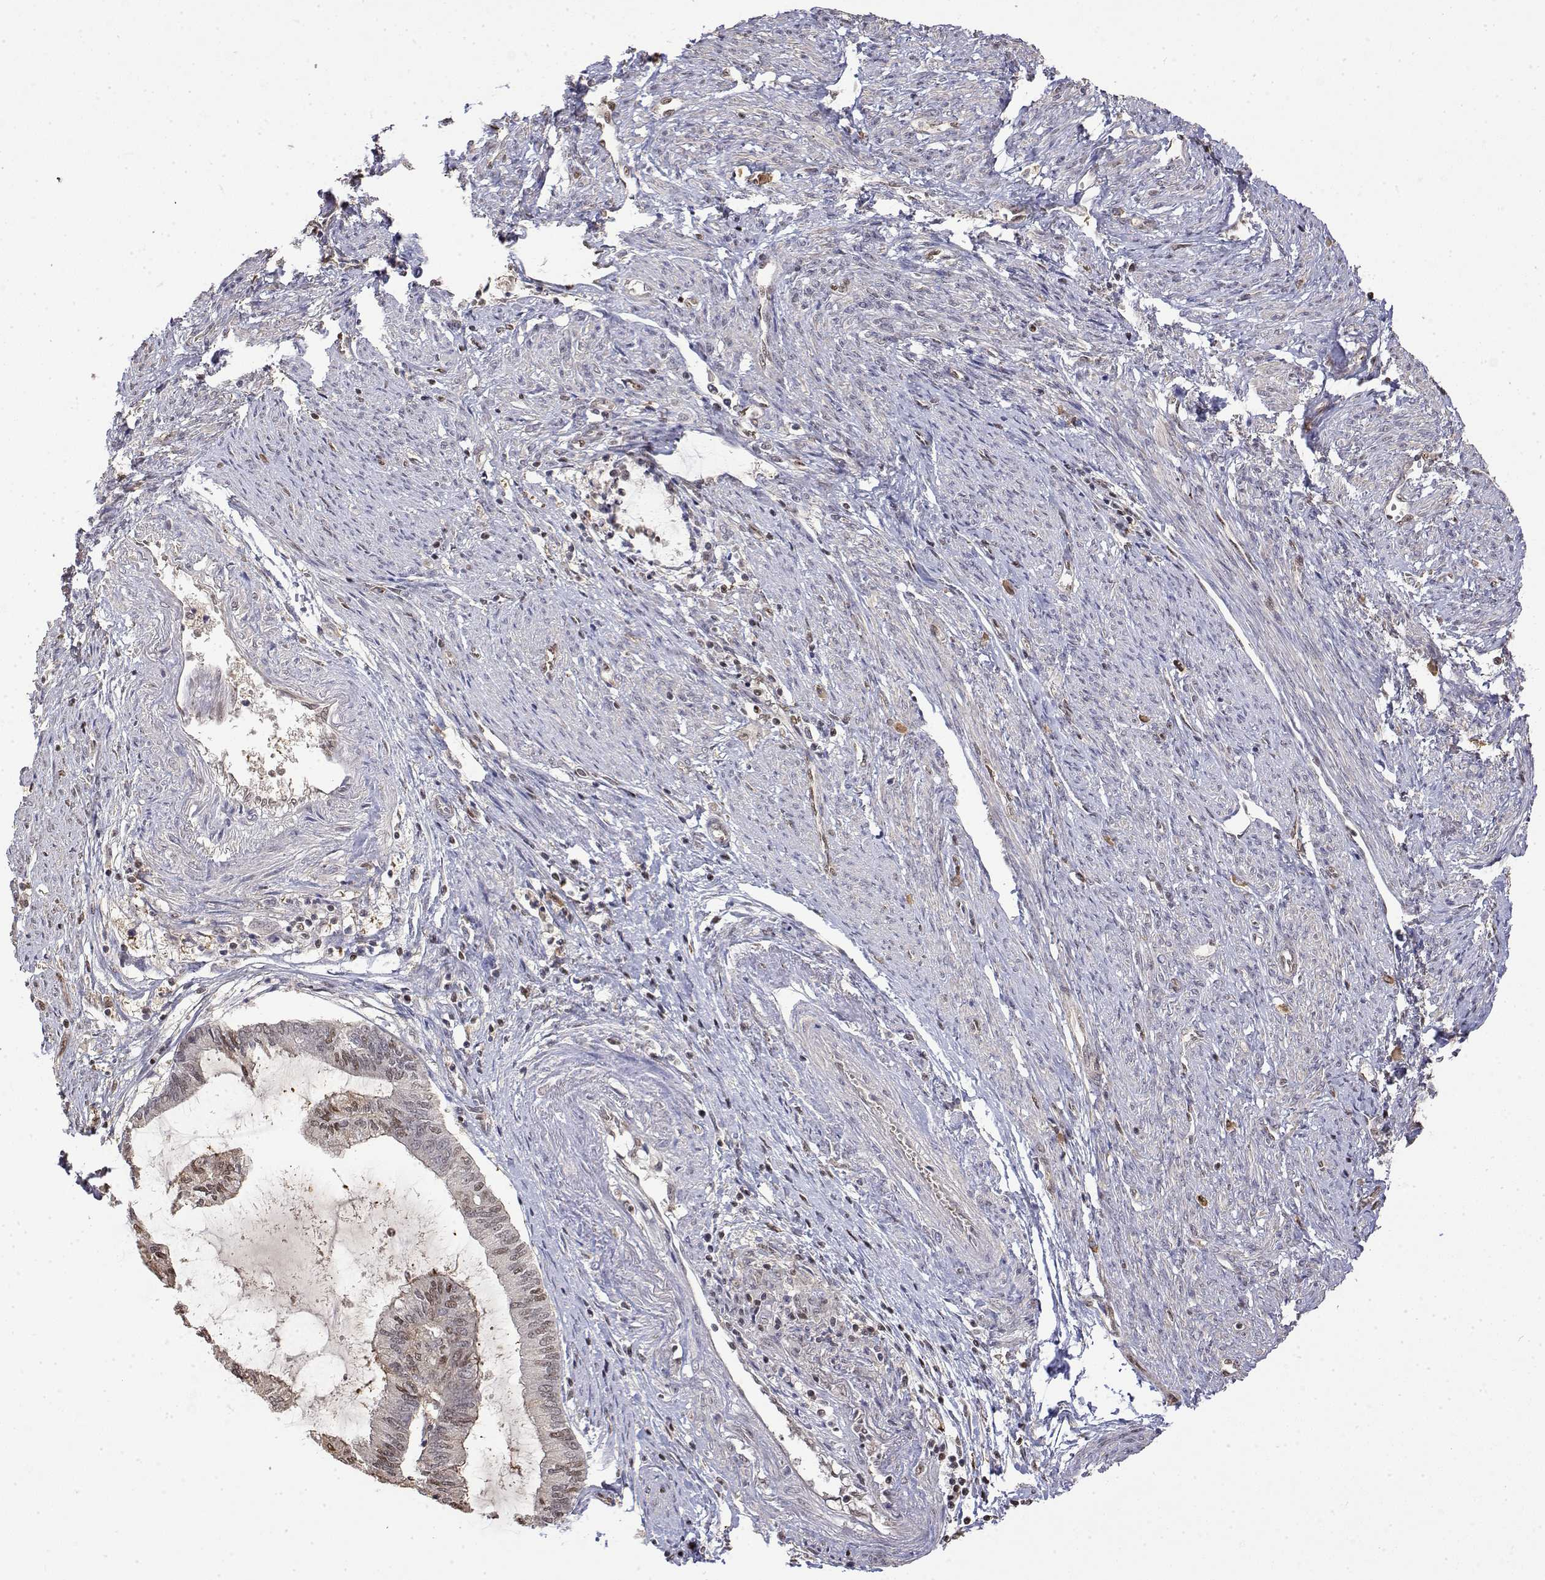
{"staining": {"intensity": "moderate", "quantity": "25%-75%", "location": "nuclear"}, "tissue": "endometrial cancer", "cell_type": "Tumor cells", "image_type": "cancer", "snomed": [{"axis": "morphology", "description": "Adenocarcinoma, NOS"}, {"axis": "topography", "description": "Endometrium"}], "caption": "Immunohistochemistry (IHC) of adenocarcinoma (endometrial) exhibits medium levels of moderate nuclear positivity in about 25%-75% of tumor cells.", "gene": "TPI1", "patient": {"sex": "female", "age": 86}}